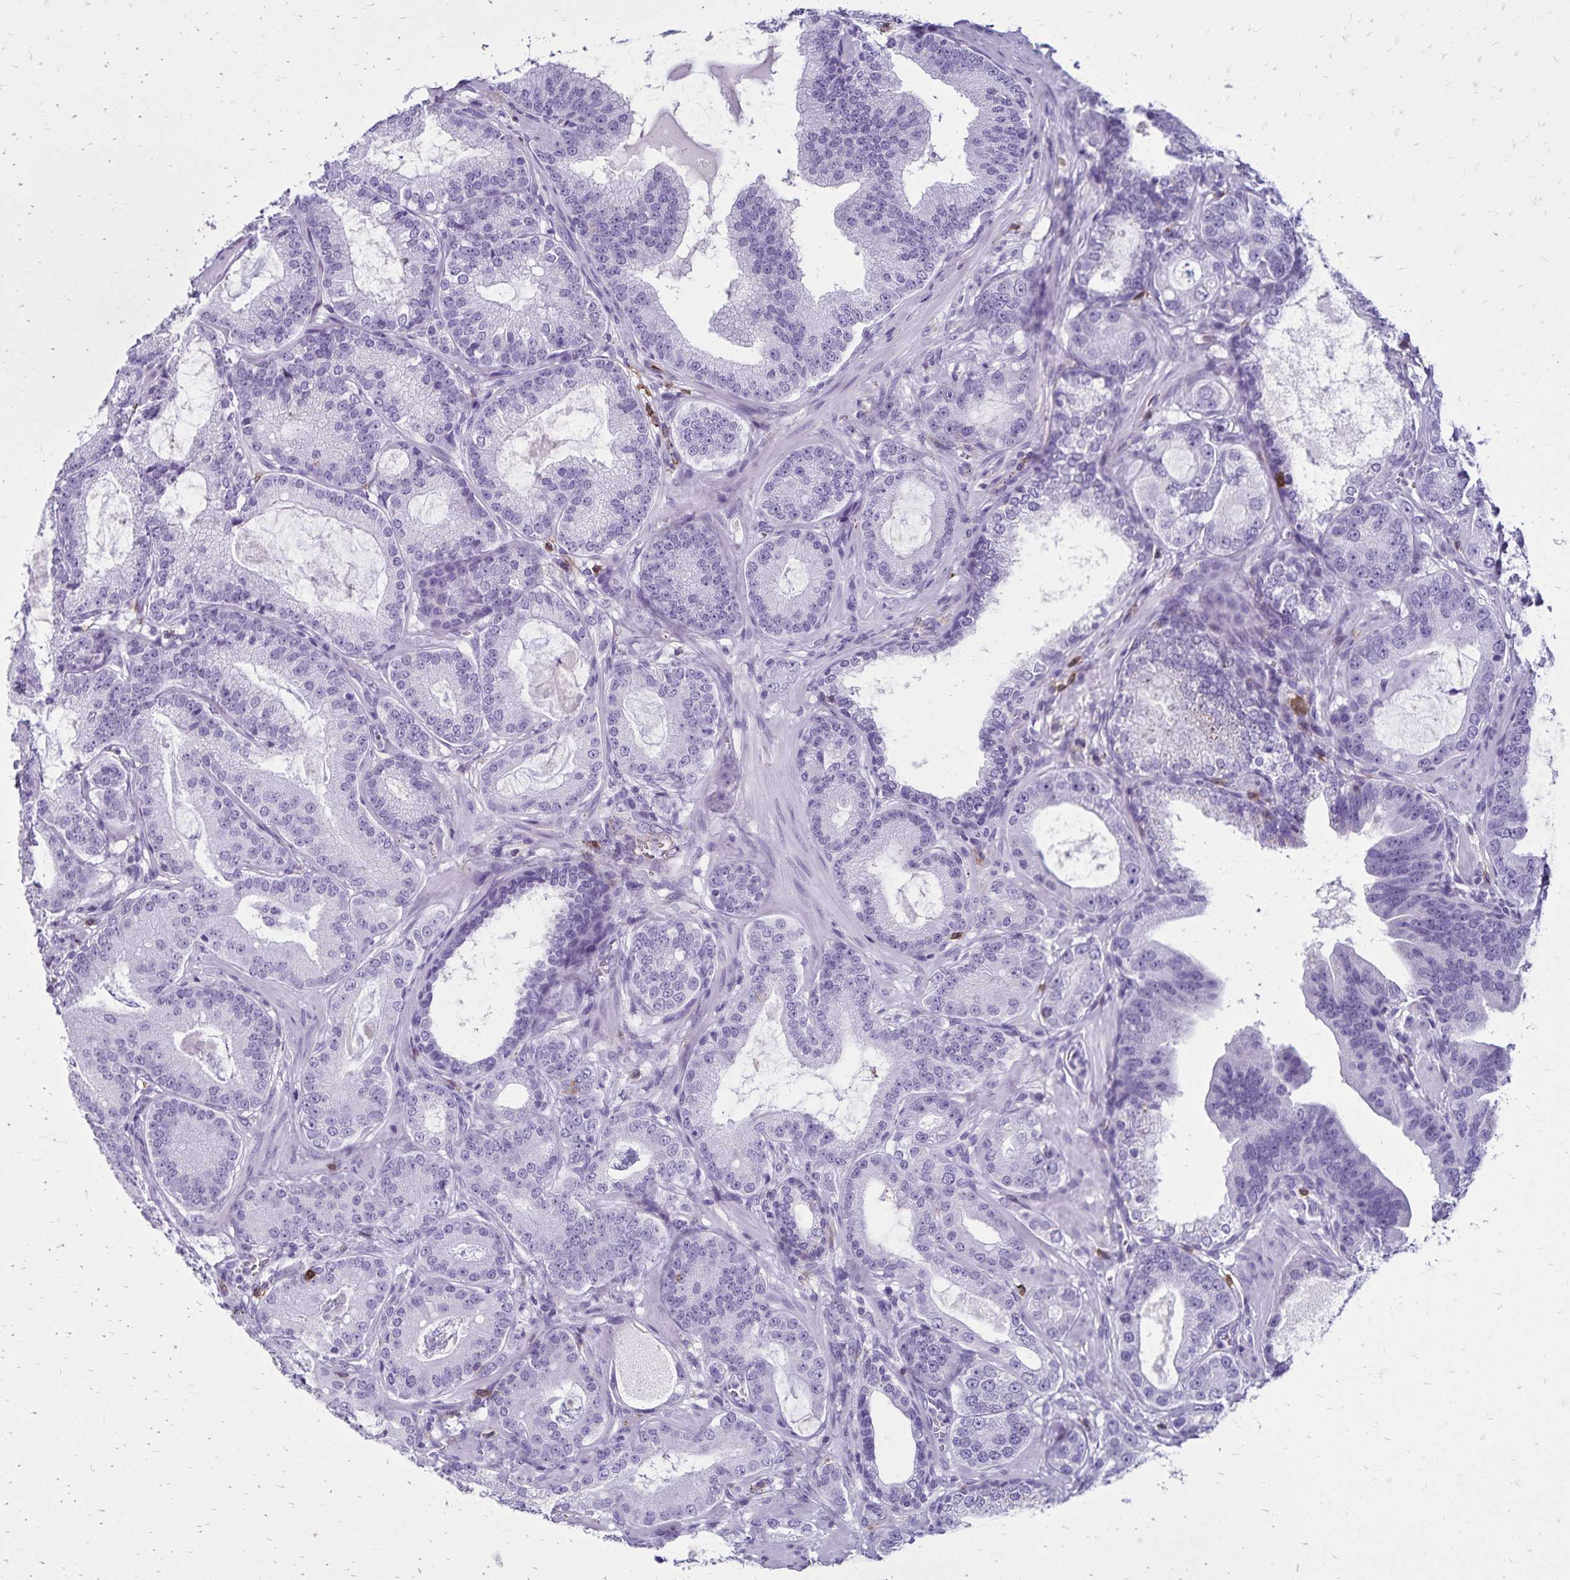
{"staining": {"intensity": "negative", "quantity": "none", "location": "none"}, "tissue": "prostate cancer", "cell_type": "Tumor cells", "image_type": "cancer", "snomed": [{"axis": "morphology", "description": "Adenocarcinoma, High grade"}, {"axis": "topography", "description": "Prostate"}], "caption": "The micrograph shows no staining of tumor cells in prostate cancer (adenocarcinoma (high-grade)). (DAB immunohistochemistry, high magnification).", "gene": "CD27", "patient": {"sex": "male", "age": 65}}